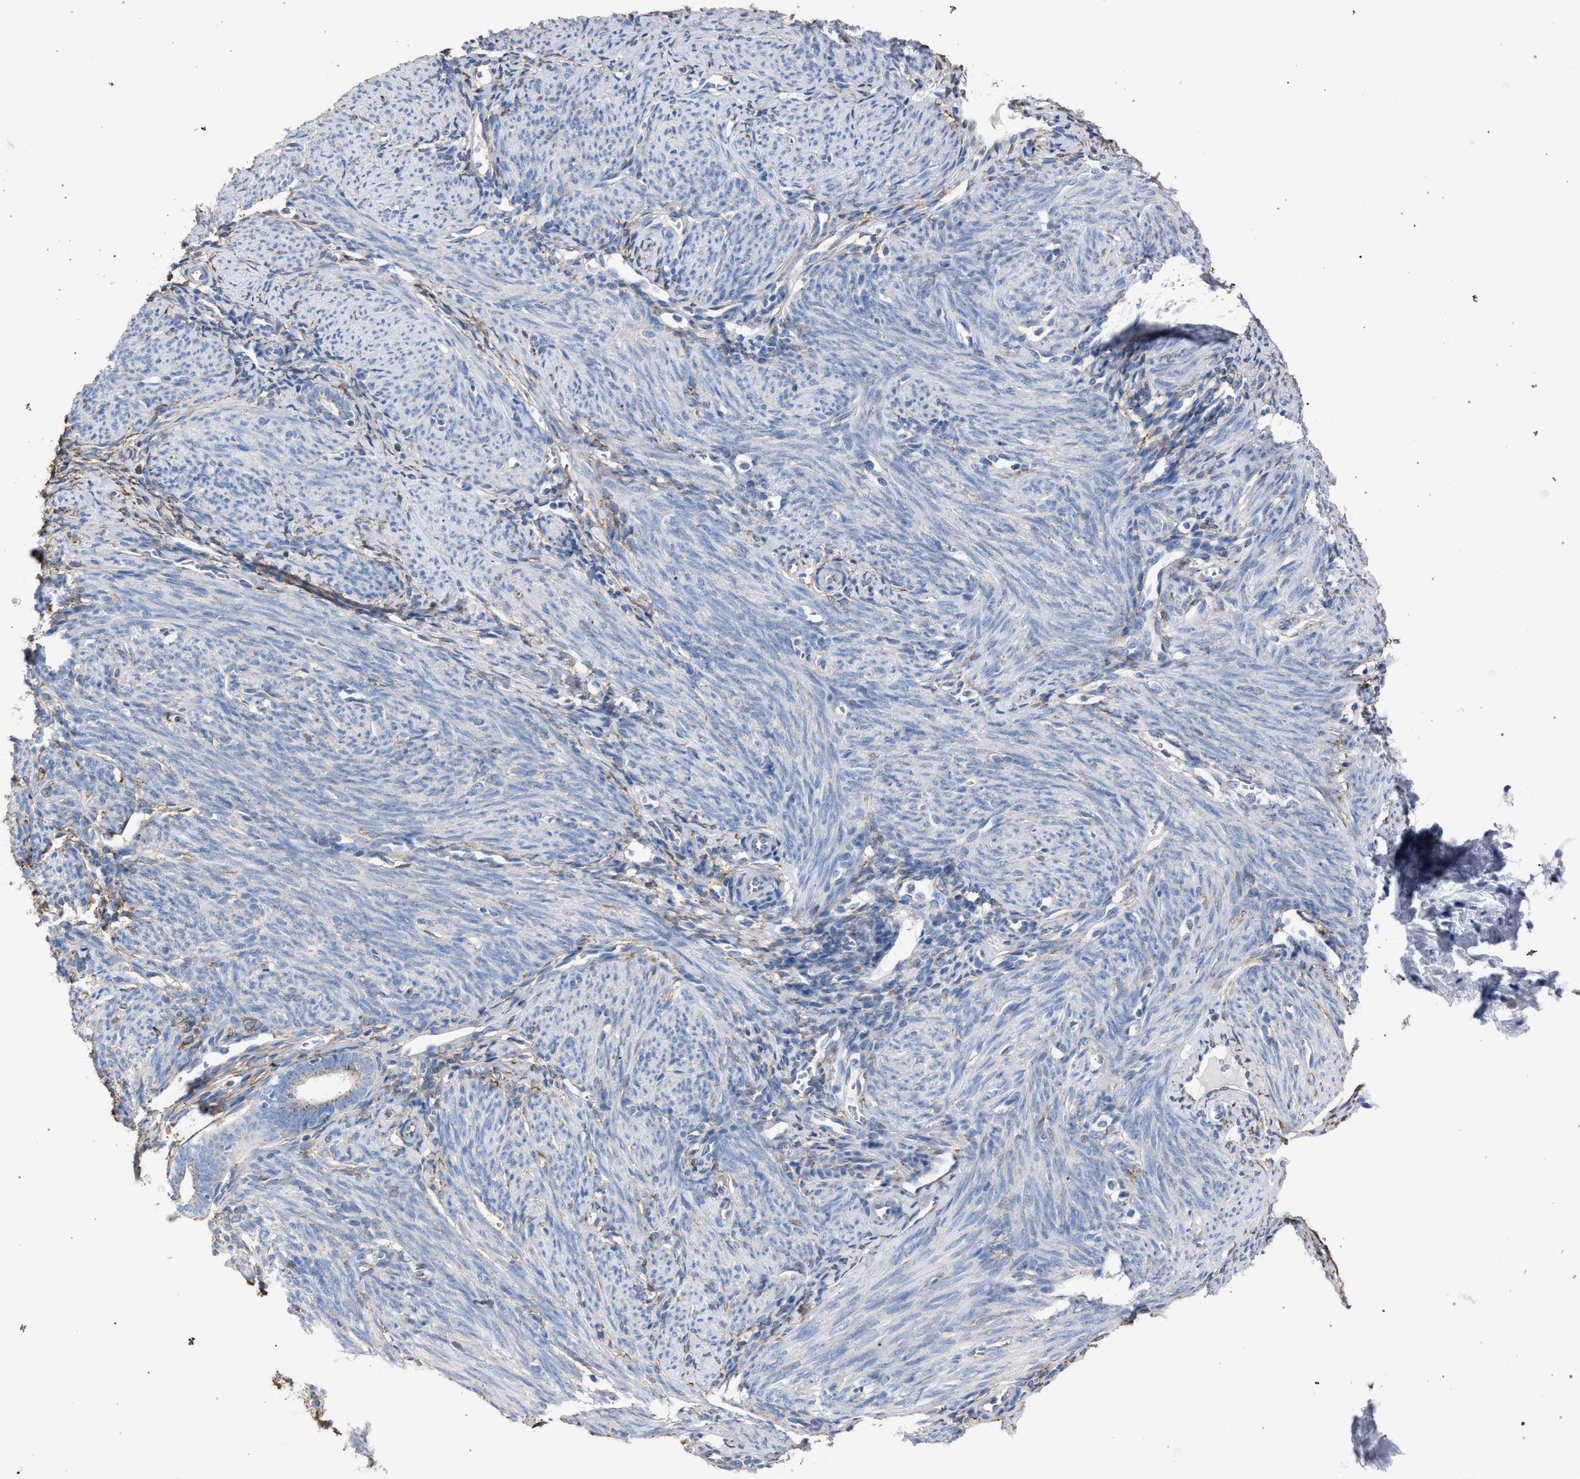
{"staining": {"intensity": "negative", "quantity": "none", "location": "none"}, "tissue": "endometrium", "cell_type": "Cells in endometrial stroma", "image_type": "normal", "snomed": [{"axis": "morphology", "description": "Normal tissue, NOS"}, {"axis": "morphology", "description": "Adenocarcinoma, NOS"}, {"axis": "topography", "description": "Endometrium"}], "caption": "Immunohistochemistry (IHC) of unremarkable human endometrium shows no positivity in cells in endometrial stroma.", "gene": "HSD17B4", "patient": {"sex": "female", "age": 57}}